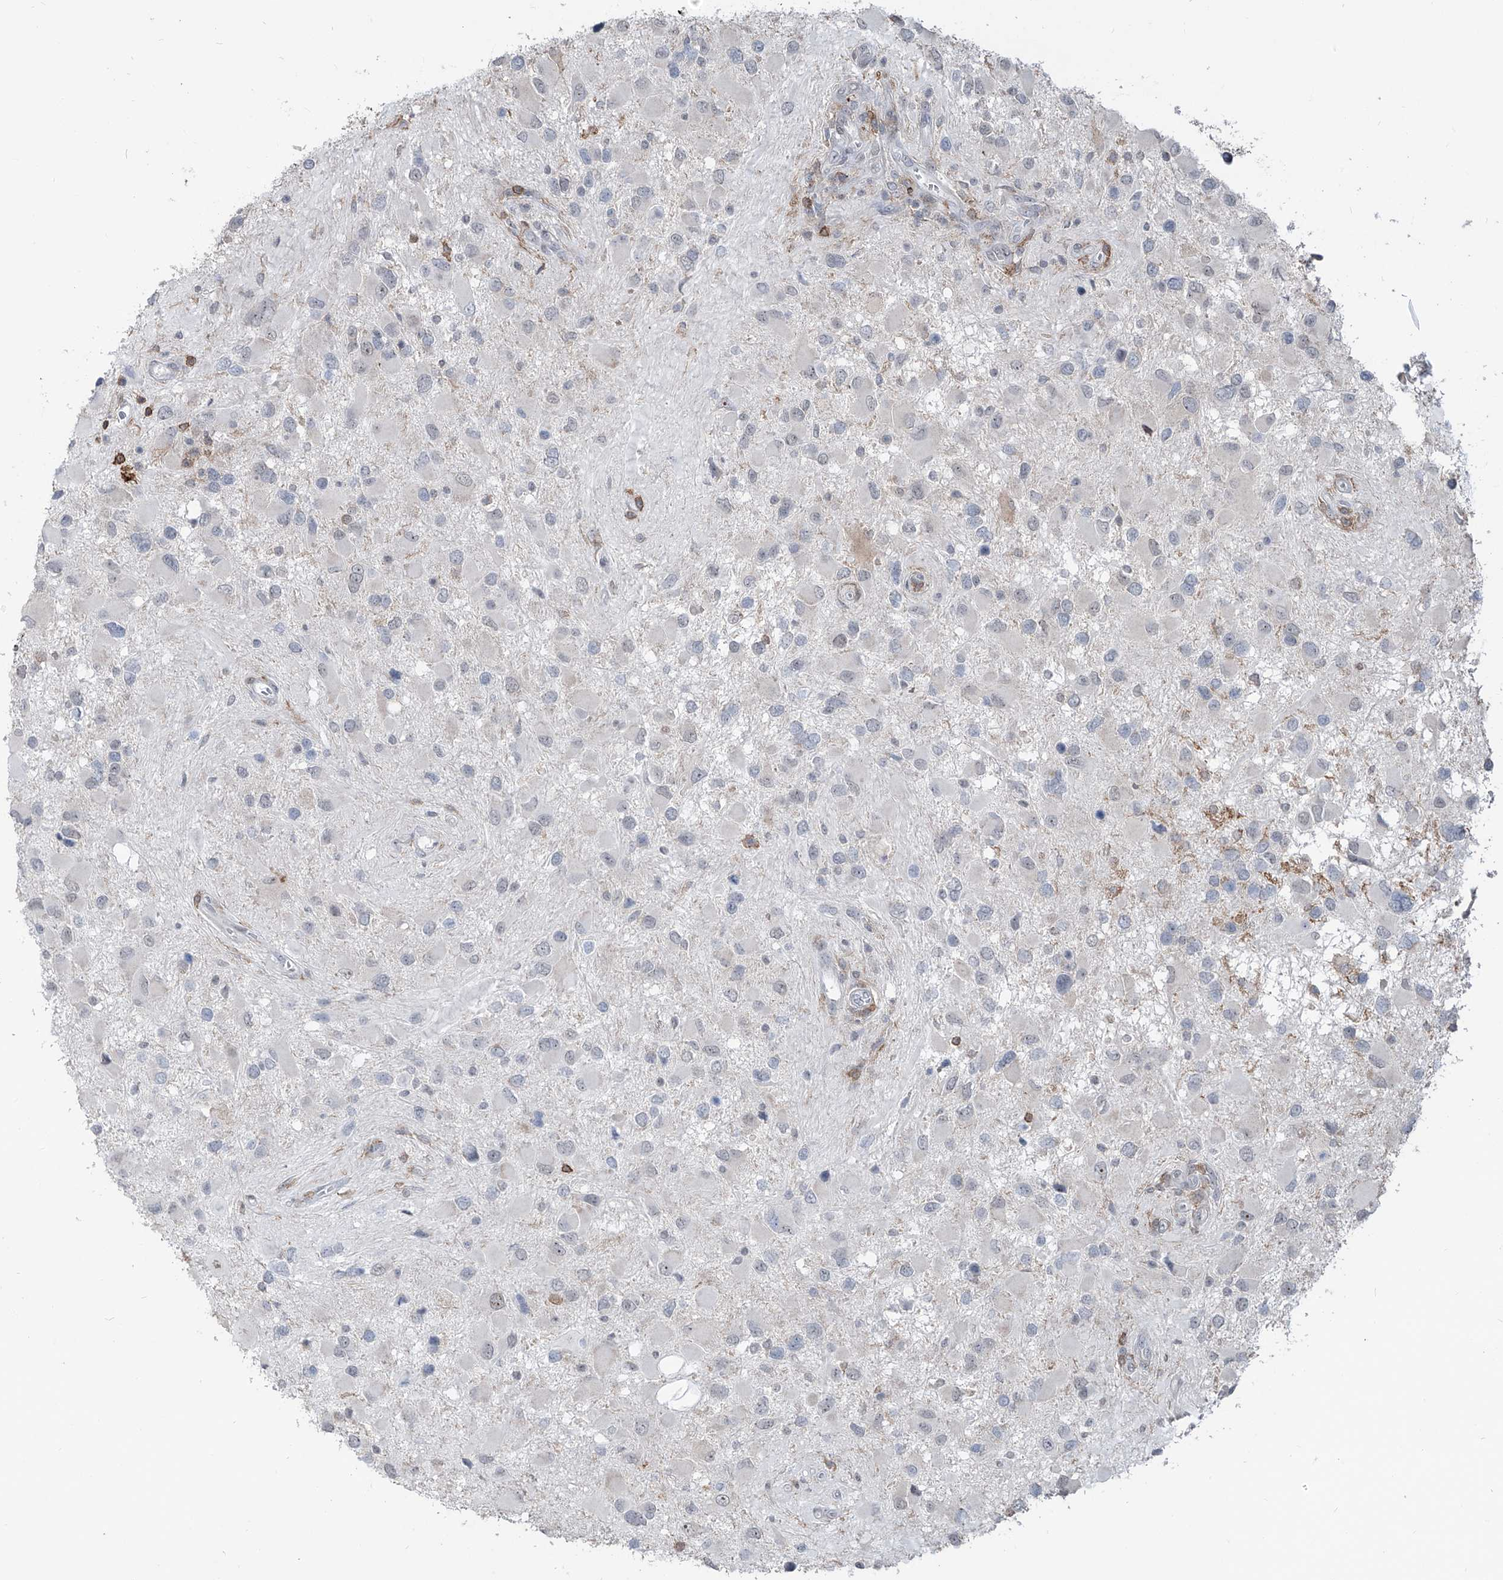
{"staining": {"intensity": "negative", "quantity": "none", "location": "none"}, "tissue": "glioma", "cell_type": "Tumor cells", "image_type": "cancer", "snomed": [{"axis": "morphology", "description": "Glioma, malignant, High grade"}, {"axis": "topography", "description": "Brain"}], "caption": "High-grade glioma (malignant) stained for a protein using IHC shows no expression tumor cells.", "gene": "ZBTB48", "patient": {"sex": "male", "age": 53}}